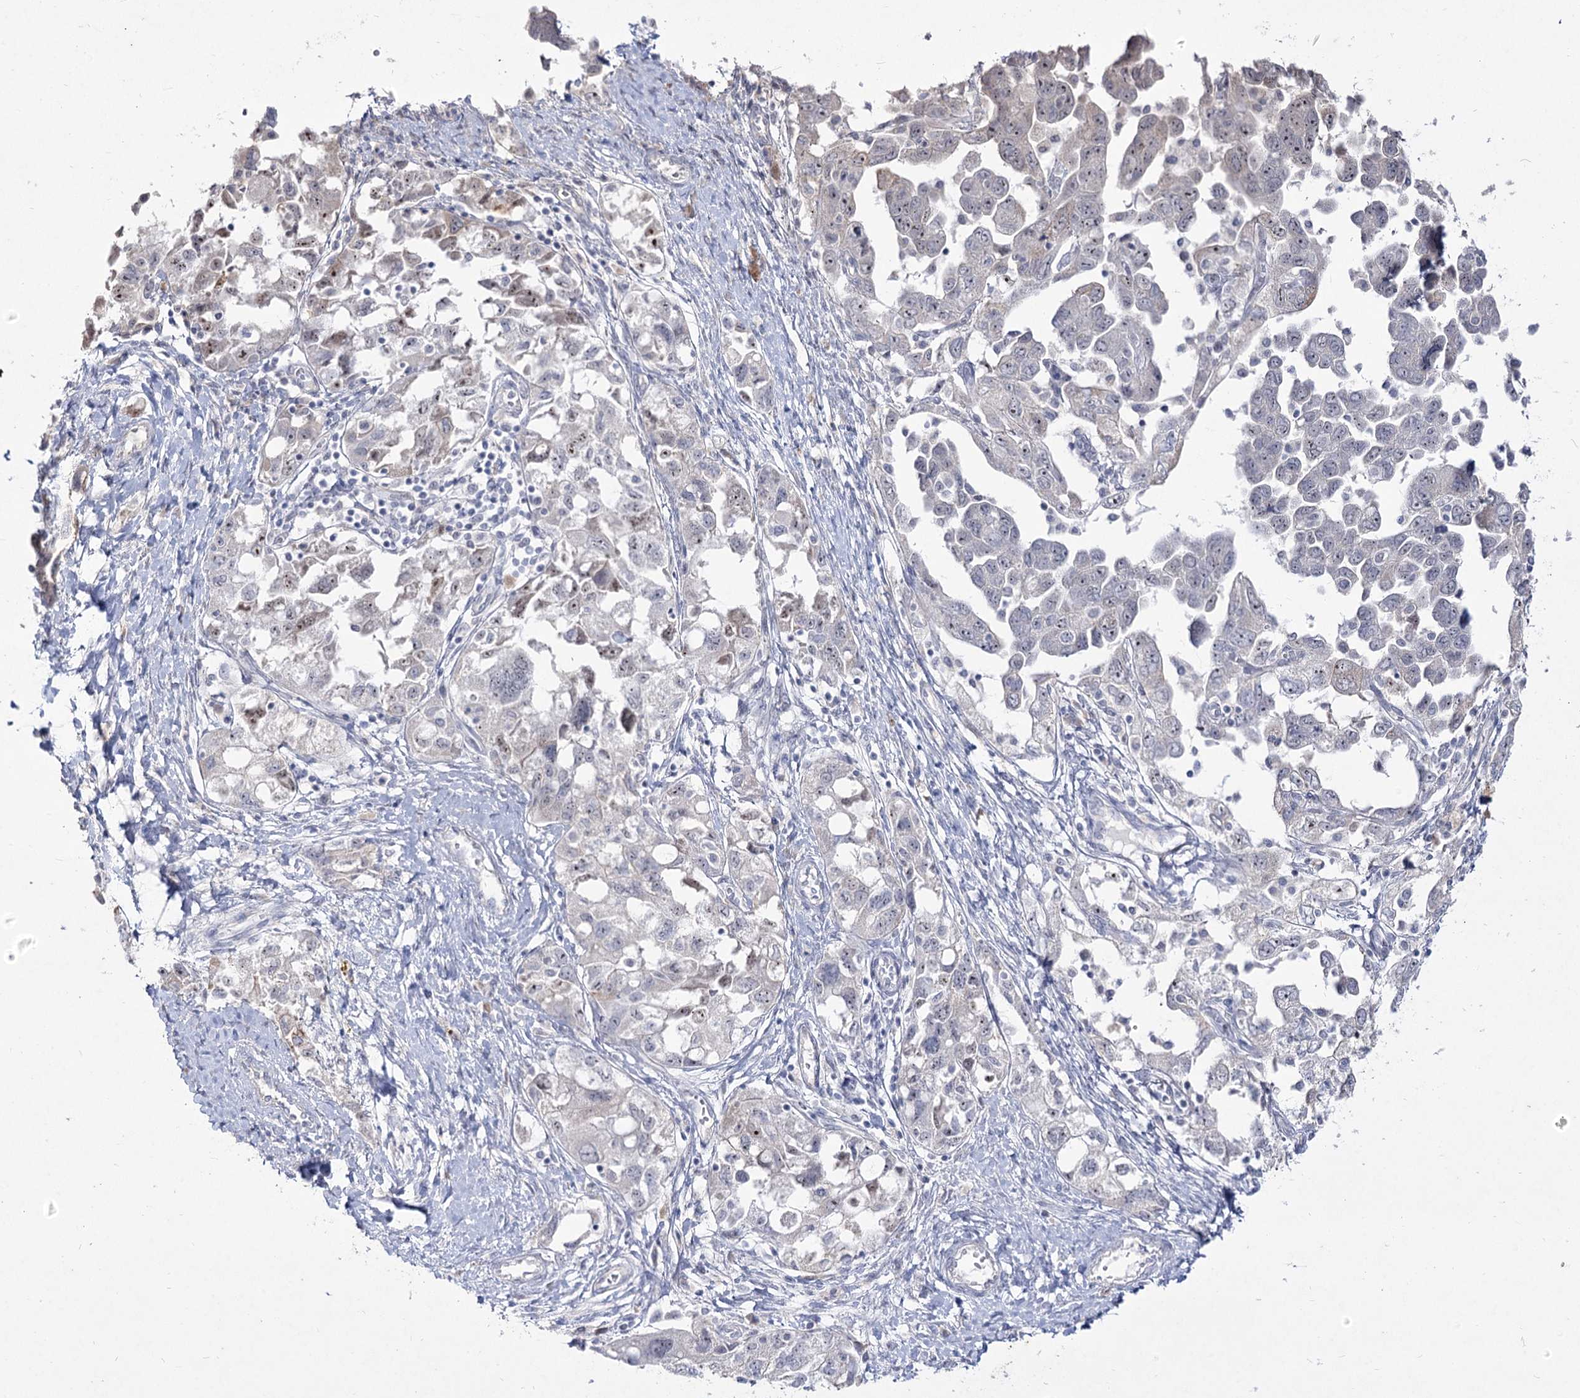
{"staining": {"intensity": "negative", "quantity": "none", "location": "none"}, "tissue": "ovarian cancer", "cell_type": "Tumor cells", "image_type": "cancer", "snomed": [{"axis": "morphology", "description": "Carcinoma, NOS"}, {"axis": "morphology", "description": "Cystadenocarcinoma, serous, NOS"}, {"axis": "topography", "description": "Ovary"}], "caption": "Protein analysis of ovarian cancer (carcinoma) reveals no significant positivity in tumor cells.", "gene": "DDX50", "patient": {"sex": "female", "age": 69}}